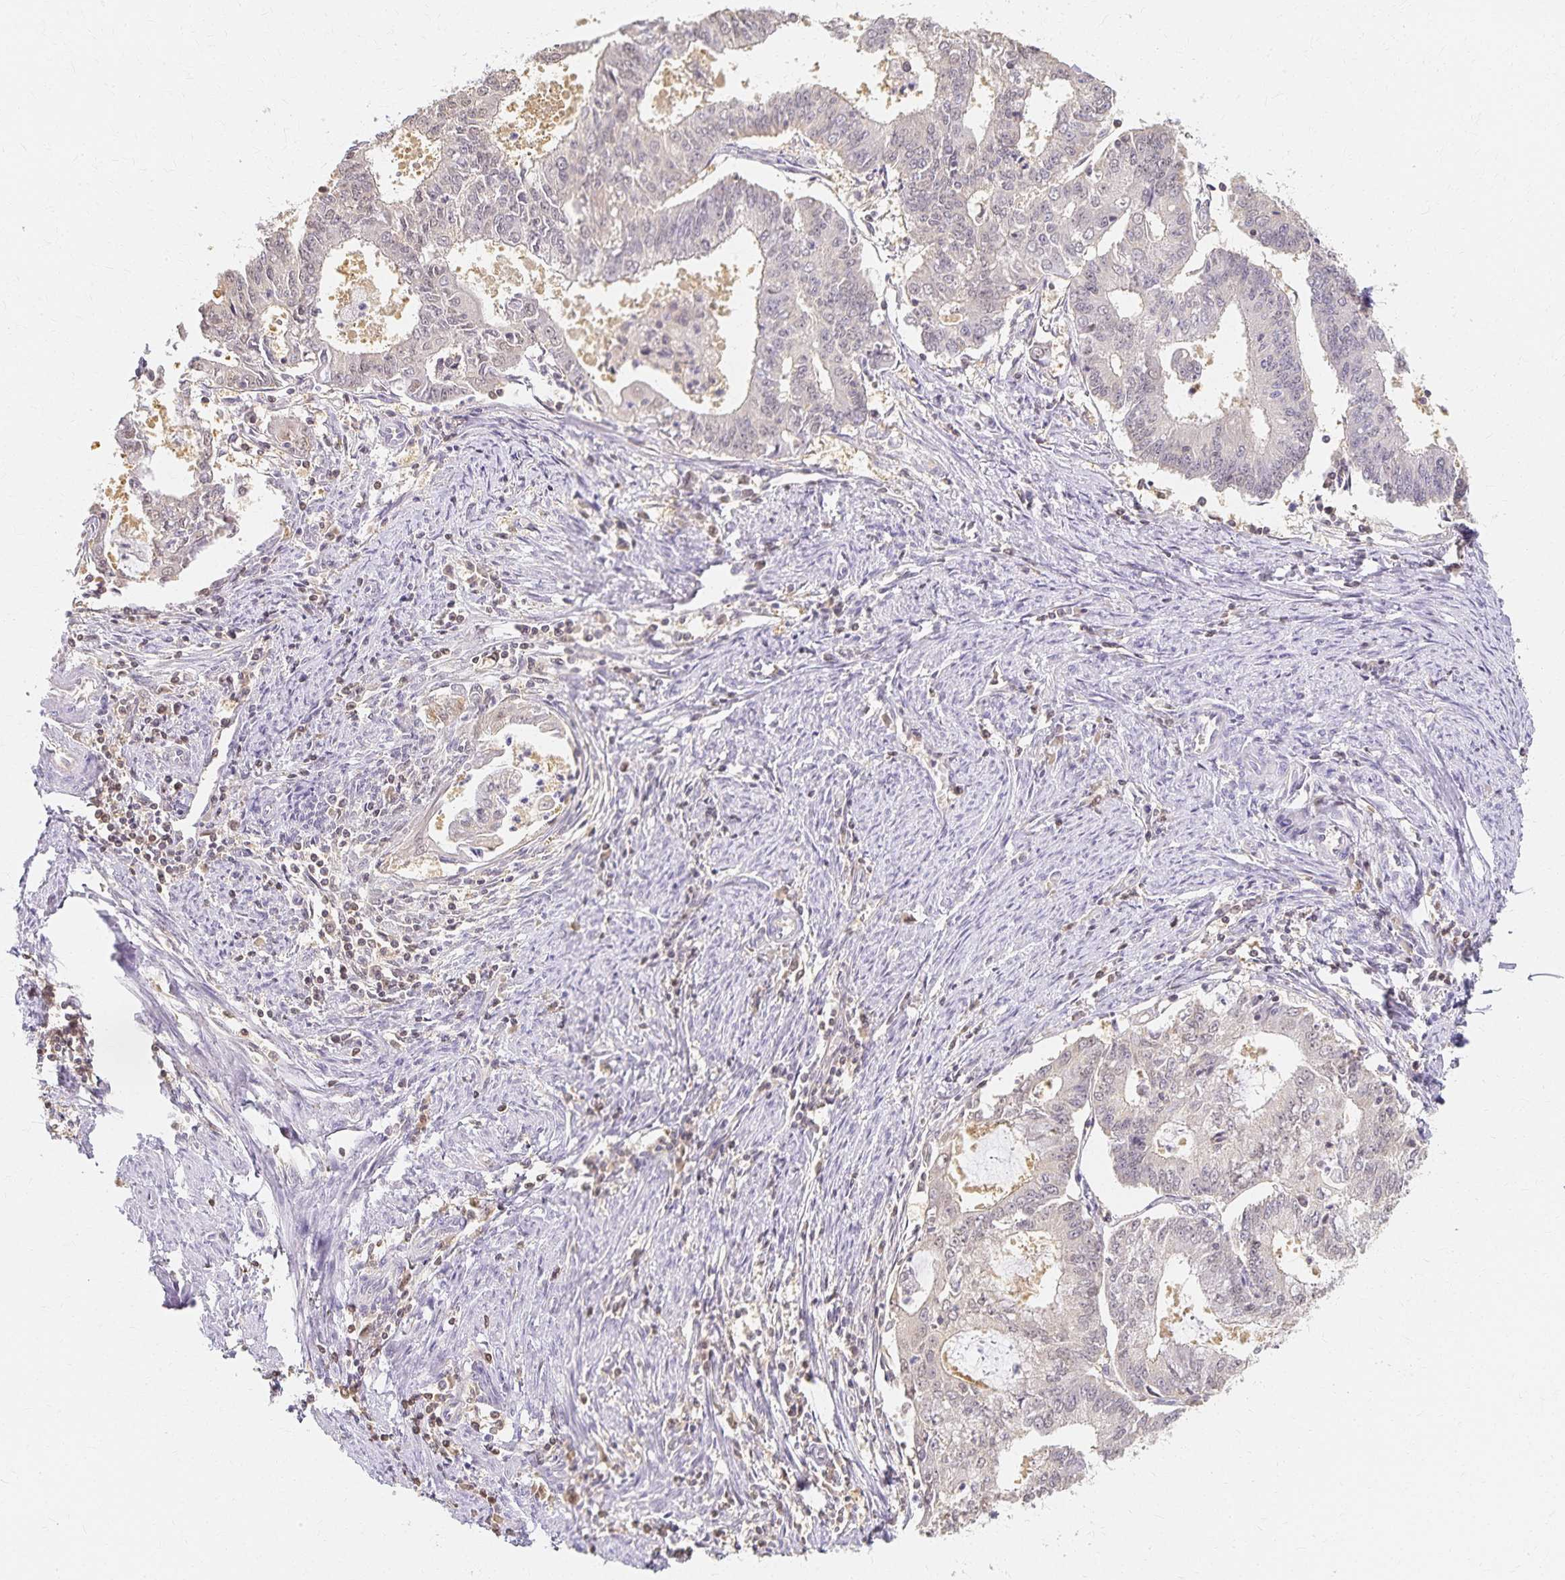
{"staining": {"intensity": "negative", "quantity": "none", "location": "none"}, "tissue": "endometrial cancer", "cell_type": "Tumor cells", "image_type": "cancer", "snomed": [{"axis": "morphology", "description": "Adenocarcinoma, NOS"}, {"axis": "topography", "description": "Endometrium"}], "caption": "This is a photomicrograph of immunohistochemistry (IHC) staining of endometrial adenocarcinoma, which shows no expression in tumor cells.", "gene": "AZGP1", "patient": {"sex": "female", "age": 61}}